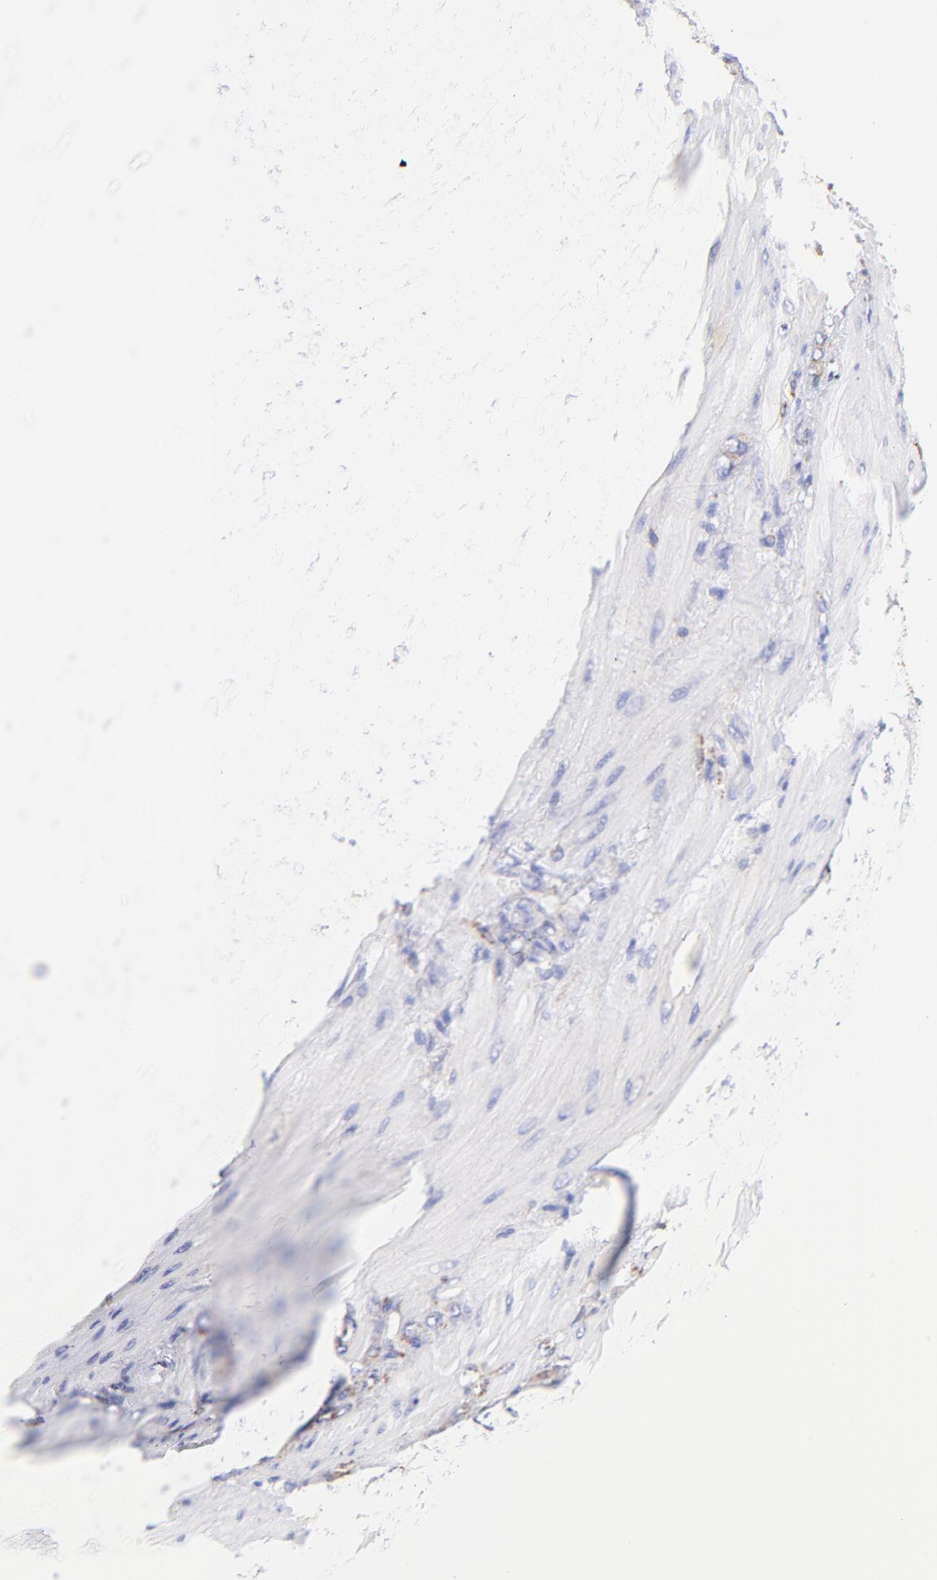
{"staining": {"intensity": "moderate", "quantity": ">75%", "location": "cytoplasmic/membranous"}, "tissue": "stomach cancer", "cell_type": "Tumor cells", "image_type": "cancer", "snomed": [{"axis": "morphology", "description": "Normal tissue, NOS"}, {"axis": "morphology", "description": "Adenocarcinoma, NOS"}, {"axis": "topography", "description": "Stomach"}], "caption": "The histopathology image shows a brown stain indicating the presence of a protein in the cytoplasmic/membranous of tumor cells in adenocarcinoma (stomach).", "gene": "SPARC", "patient": {"sex": "male", "age": 82}}